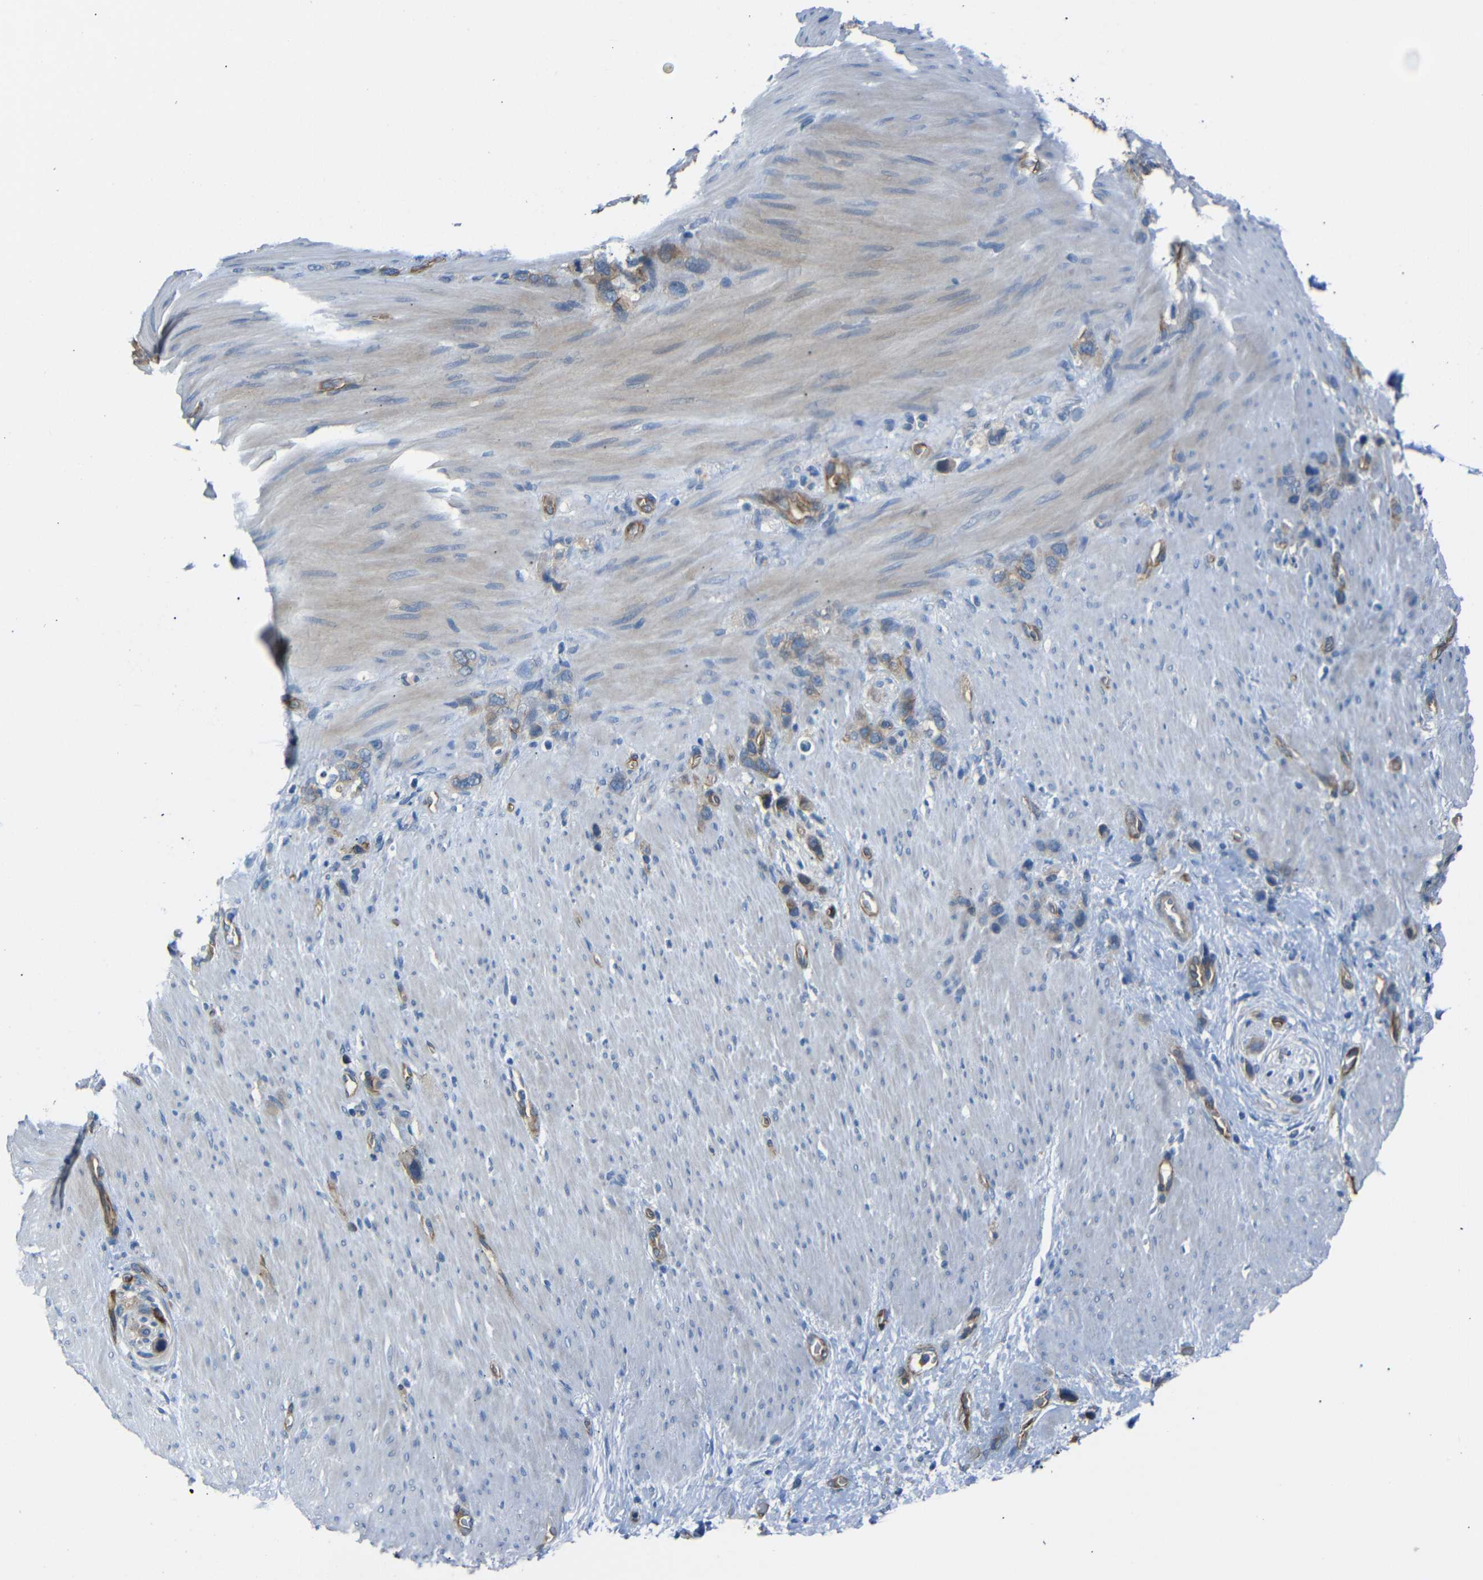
{"staining": {"intensity": "moderate", "quantity": ">75%", "location": "cytoplasmic/membranous"}, "tissue": "stomach cancer", "cell_type": "Tumor cells", "image_type": "cancer", "snomed": [{"axis": "morphology", "description": "Adenocarcinoma, NOS"}, {"axis": "morphology", "description": "Adenocarcinoma, High grade"}, {"axis": "topography", "description": "Stomach, upper"}, {"axis": "topography", "description": "Stomach, lower"}], "caption": "This photomicrograph displays IHC staining of human stomach adenocarcinoma (high-grade), with medium moderate cytoplasmic/membranous expression in about >75% of tumor cells.", "gene": "MYO1B", "patient": {"sex": "female", "age": 65}}